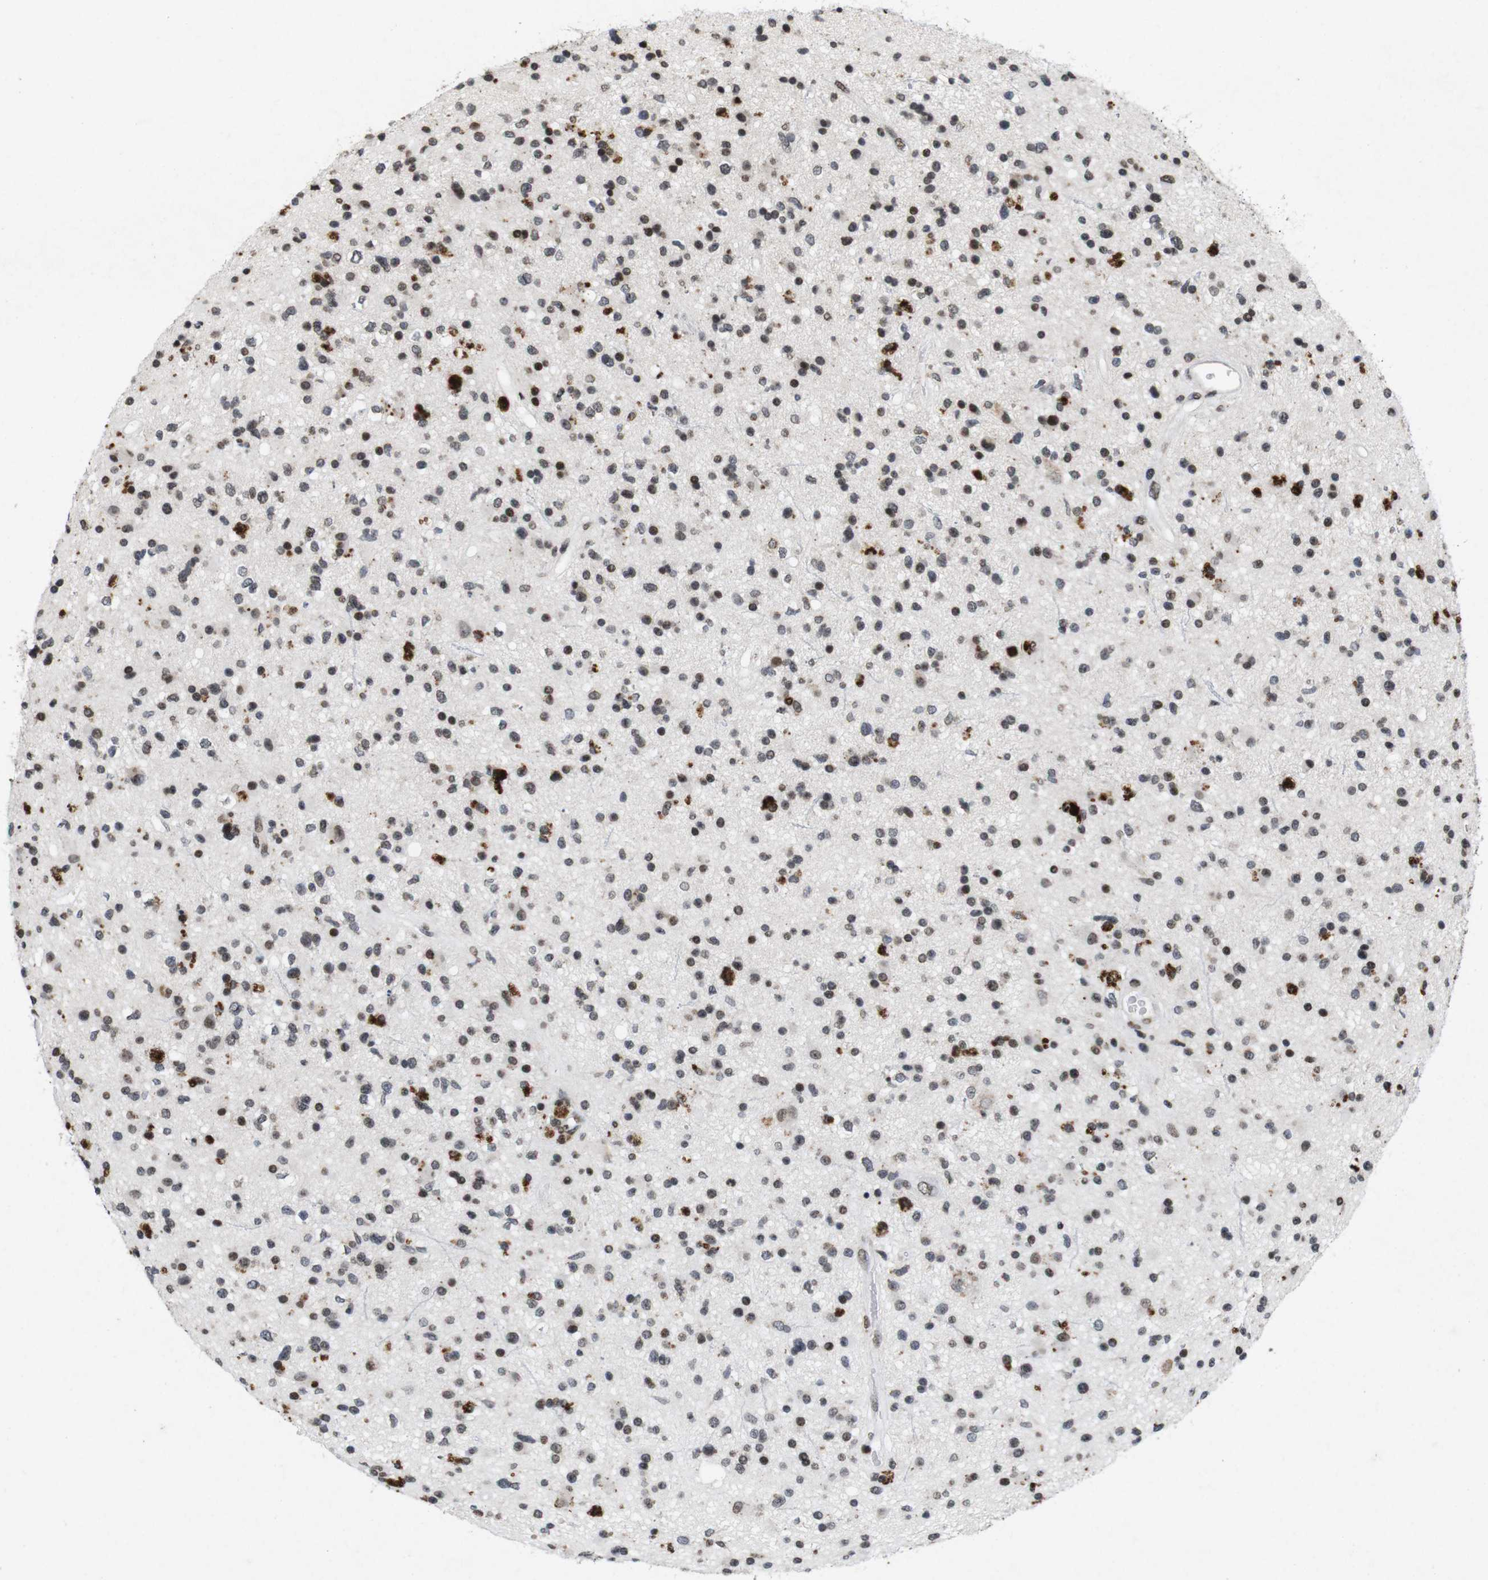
{"staining": {"intensity": "strong", "quantity": "<25%", "location": "cytoplasmic/membranous,nuclear"}, "tissue": "glioma", "cell_type": "Tumor cells", "image_type": "cancer", "snomed": [{"axis": "morphology", "description": "Glioma, malignant, High grade"}, {"axis": "topography", "description": "Brain"}], "caption": "DAB (3,3'-diaminobenzidine) immunohistochemical staining of malignant high-grade glioma shows strong cytoplasmic/membranous and nuclear protein staining in about <25% of tumor cells. Using DAB (3,3'-diaminobenzidine) (brown) and hematoxylin (blue) stains, captured at high magnification using brightfield microscopy.", "gene": "MAGEH1", "patient": {"sex": "male", "age": 33}}